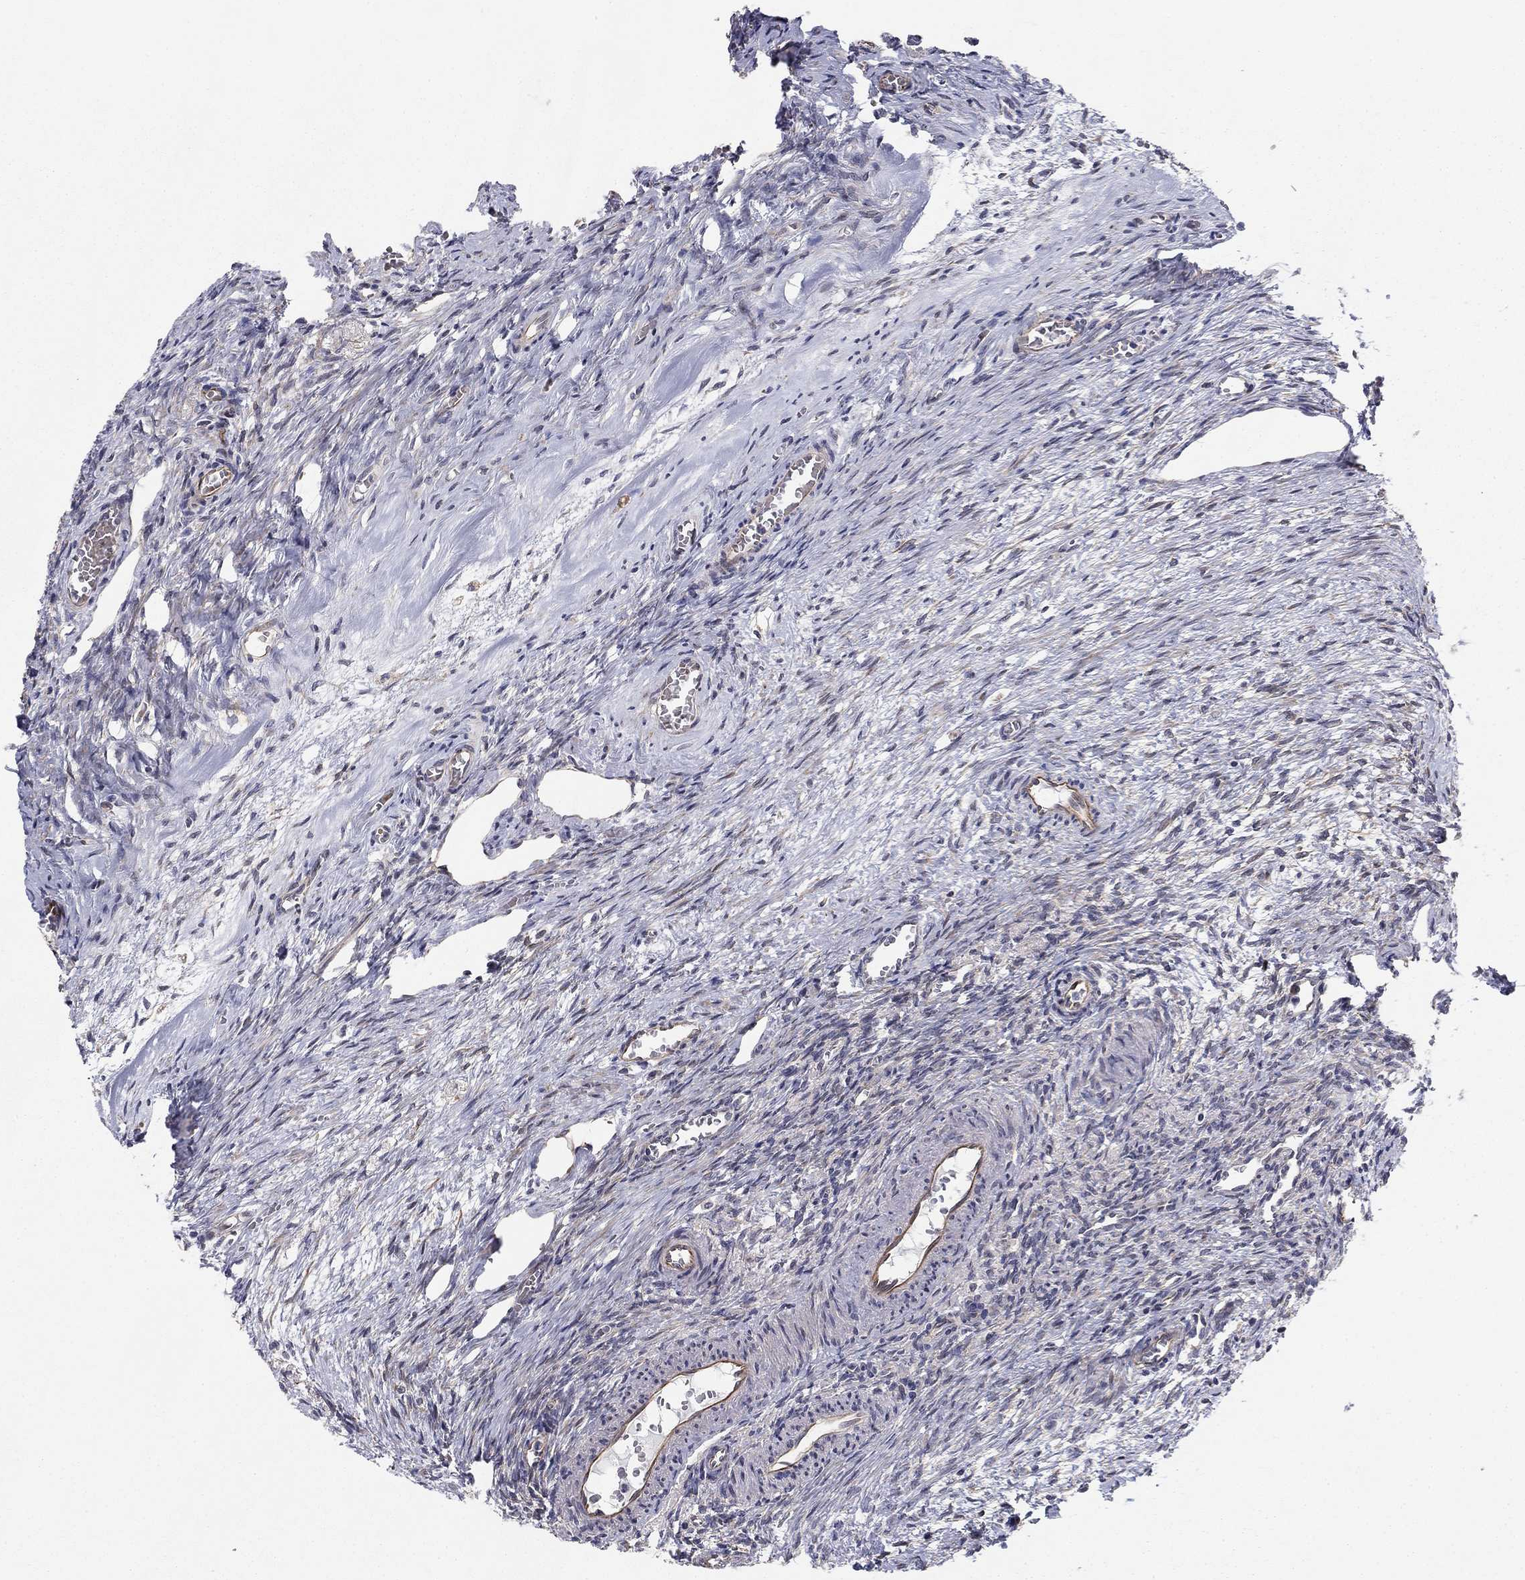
{"staining": {"intensity": "negative", "quantity": "none", "location": "none"}, "tissue": "ovary", "cell_type": "Ovarian stroma cells", "image_type": "normal", "snomed": [{"axis": "morphology", "description": "Normal tissue, NOS"}, {"axis": "topography", "description": "Ovary"}], "caption": "Immunohistochemical staining of benign ovary displays no significant staining in ovarian stroma cells.", "gene": "BCL11A", "patient": {"sex": "female", "age": 39}}